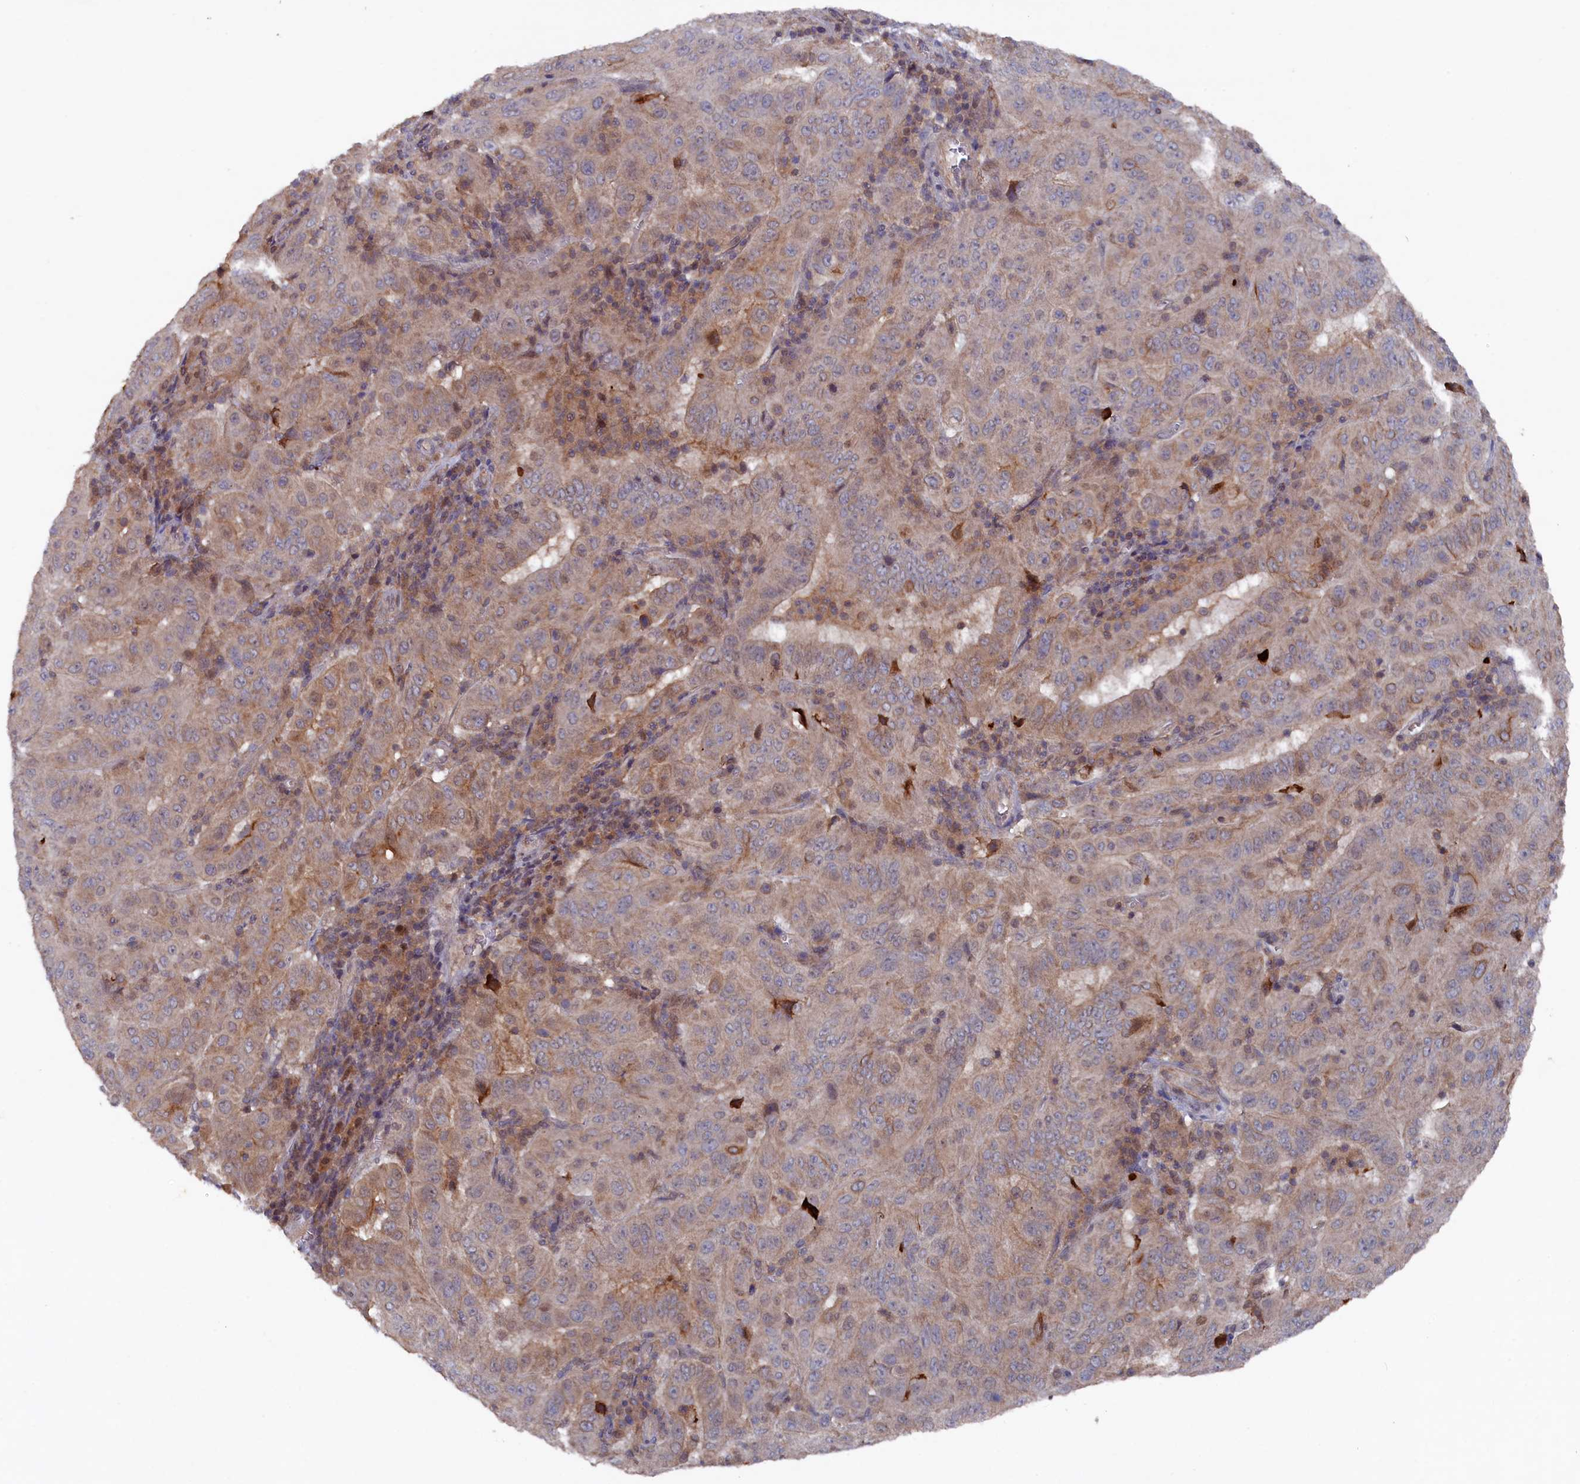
{"staining": {"intensity": "moderate", "quantity": "25%-75%", "location": "cytoplasmic/membranous"}, "tissue": "pancreatic cancer", "cell_type": "Tumor cells", "image_type": "cancer", "snomed": [{"axis": "morphology", "description": "Adenocarcinoma, NOS"}, {"axis": "topography", "description": "Pancreas"}], "caption": "A brown stain labels moderate cytoplasmic/membranous staining of a protein in human pancreatic adenocarcinoma tumor cells.", "gene": "TMC5", "patient": {"sex": "male", "age": 63}}